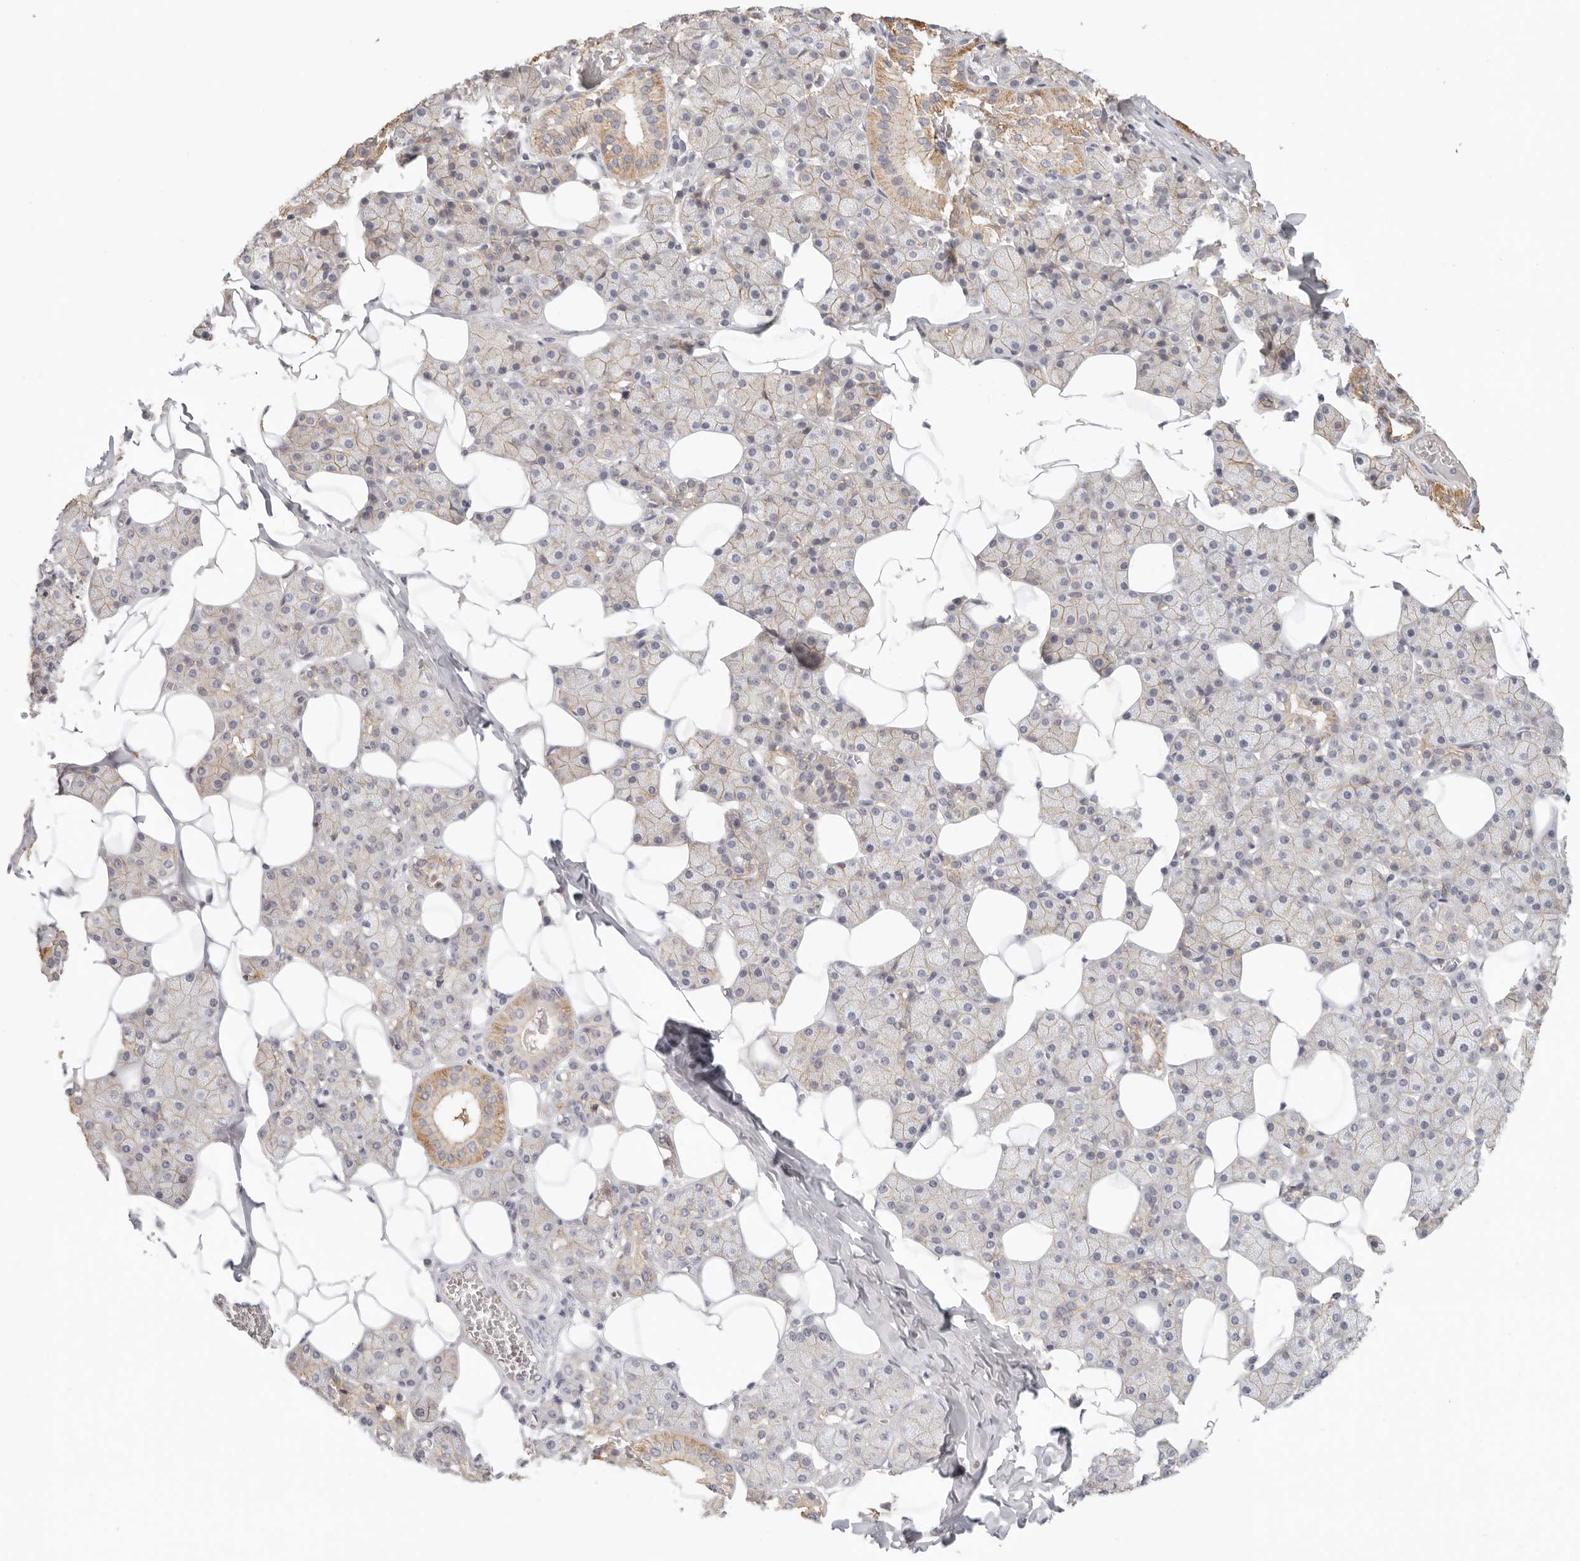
{"staining": {"intensity": "moderate", "quantity": "25%-75%", "location": "cytoplasmic/membranous"}, "tissue": "salivary gland", "cell_type": "Glandular cells", "image_type": "normal", "snomed": [{"axis": "morphology", "description": "Normal tissue, NOS"}, {"axis": "topography", "description": "Salivary gland"}], "caption": "Protein expression analysis of unremarkable salivary gland reveals moderate cytoplasmic/membranous positivity in approximately 25%-75% of glandular cells.", "gene": "ANXA9", "patient": {"sex": "female", "age": 33}}